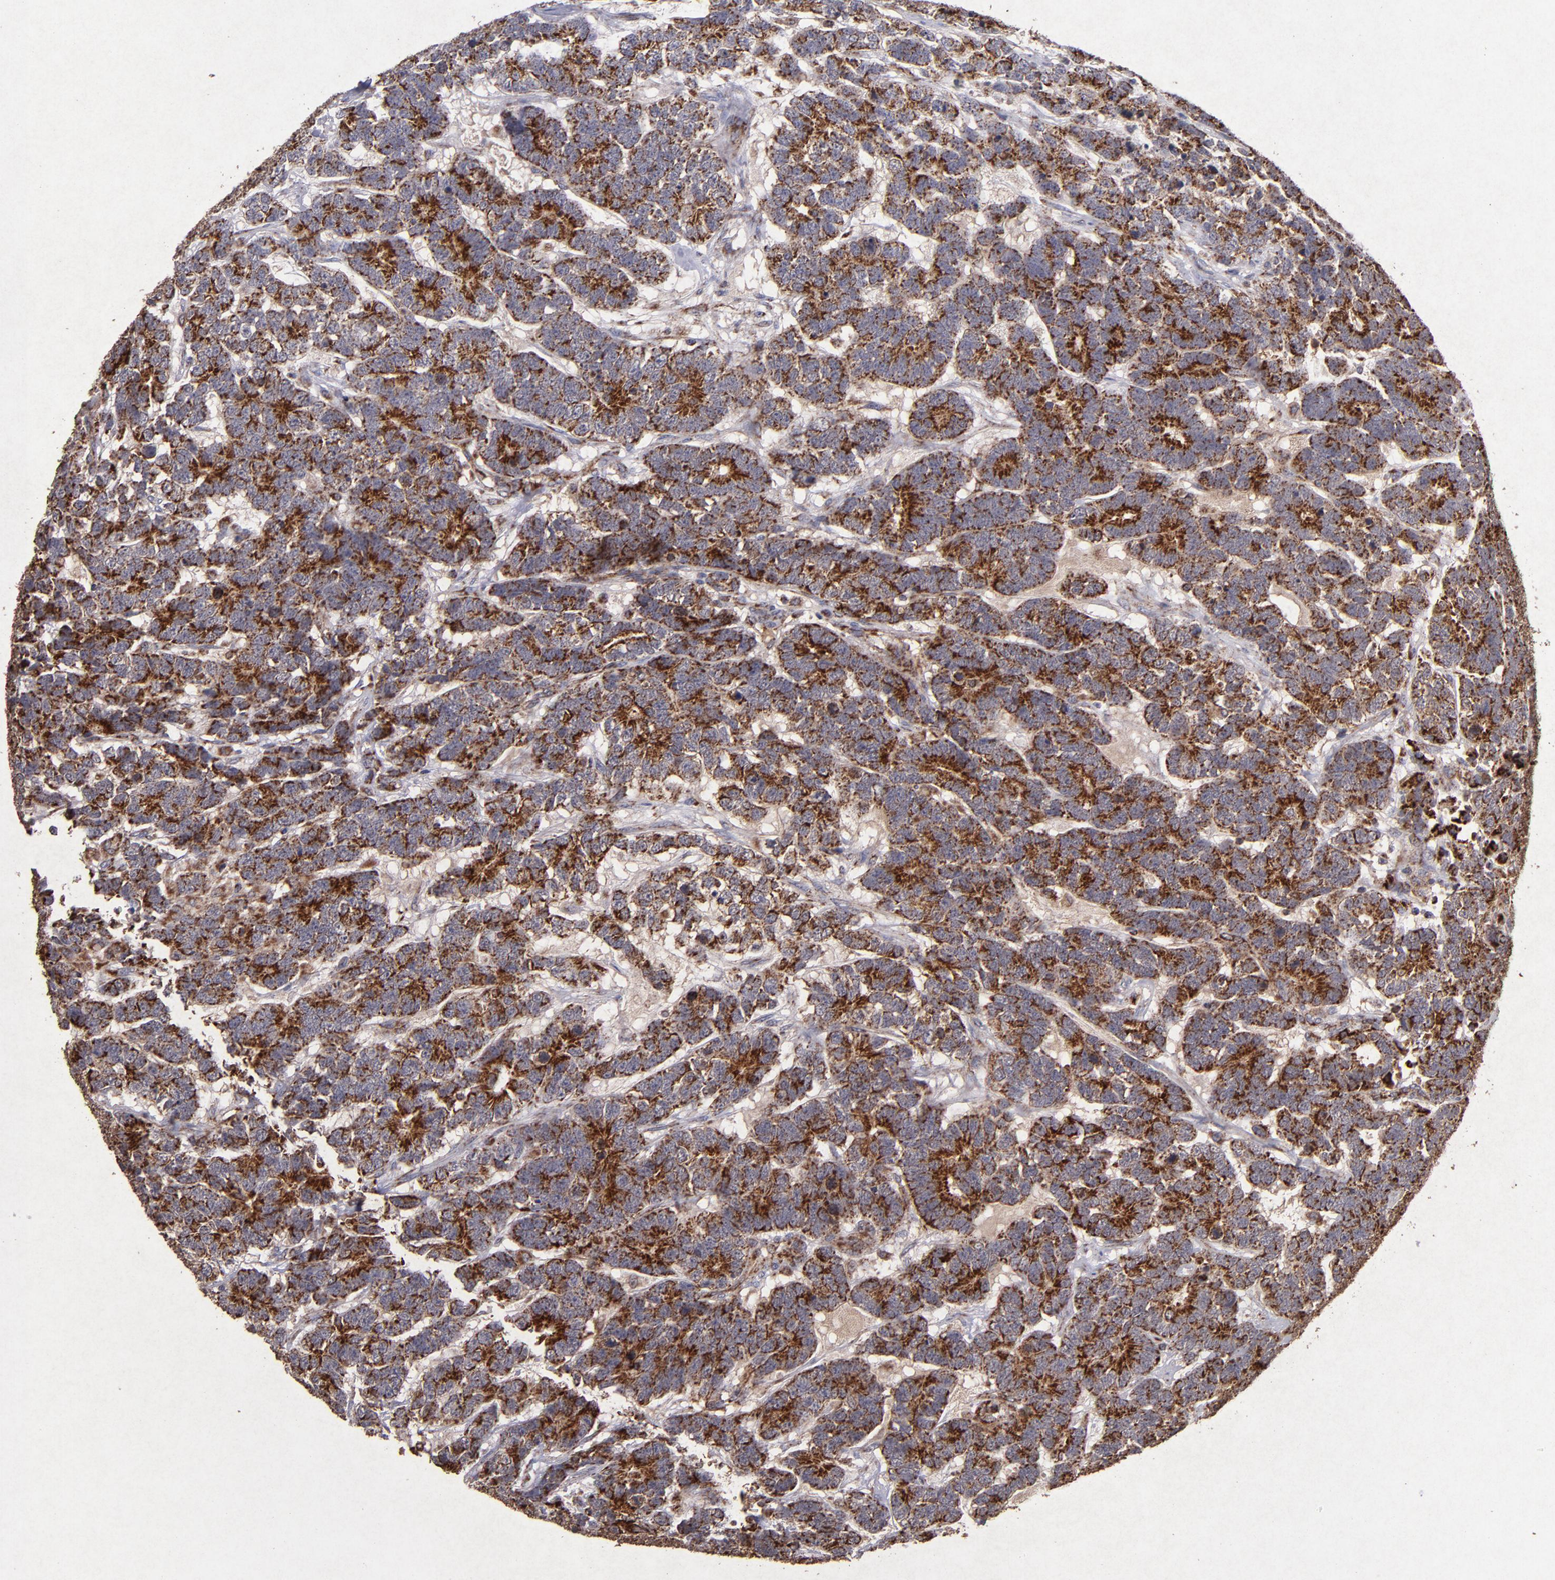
{"staining": {"intensity": "strong", "quantity": ">75%", "location": "cytoplasmic/membranous"}, "tissue": "testis cancer", "cell_type": "Tumor cells", "image_type": "cancer", "snomed": [{"axis": "morphology", "description": "Carcinoma, Embryonal, NOS"}, {"axis": "topography", "description": "Testis"}], "caption": "Protein staining reveals strong cytoplasmic/membranous positivity in about >75% of tumor cells in testis embryonal carcinoma.", "gene": "TIMM9", "patient": {"sex": "male", "age": 26}}